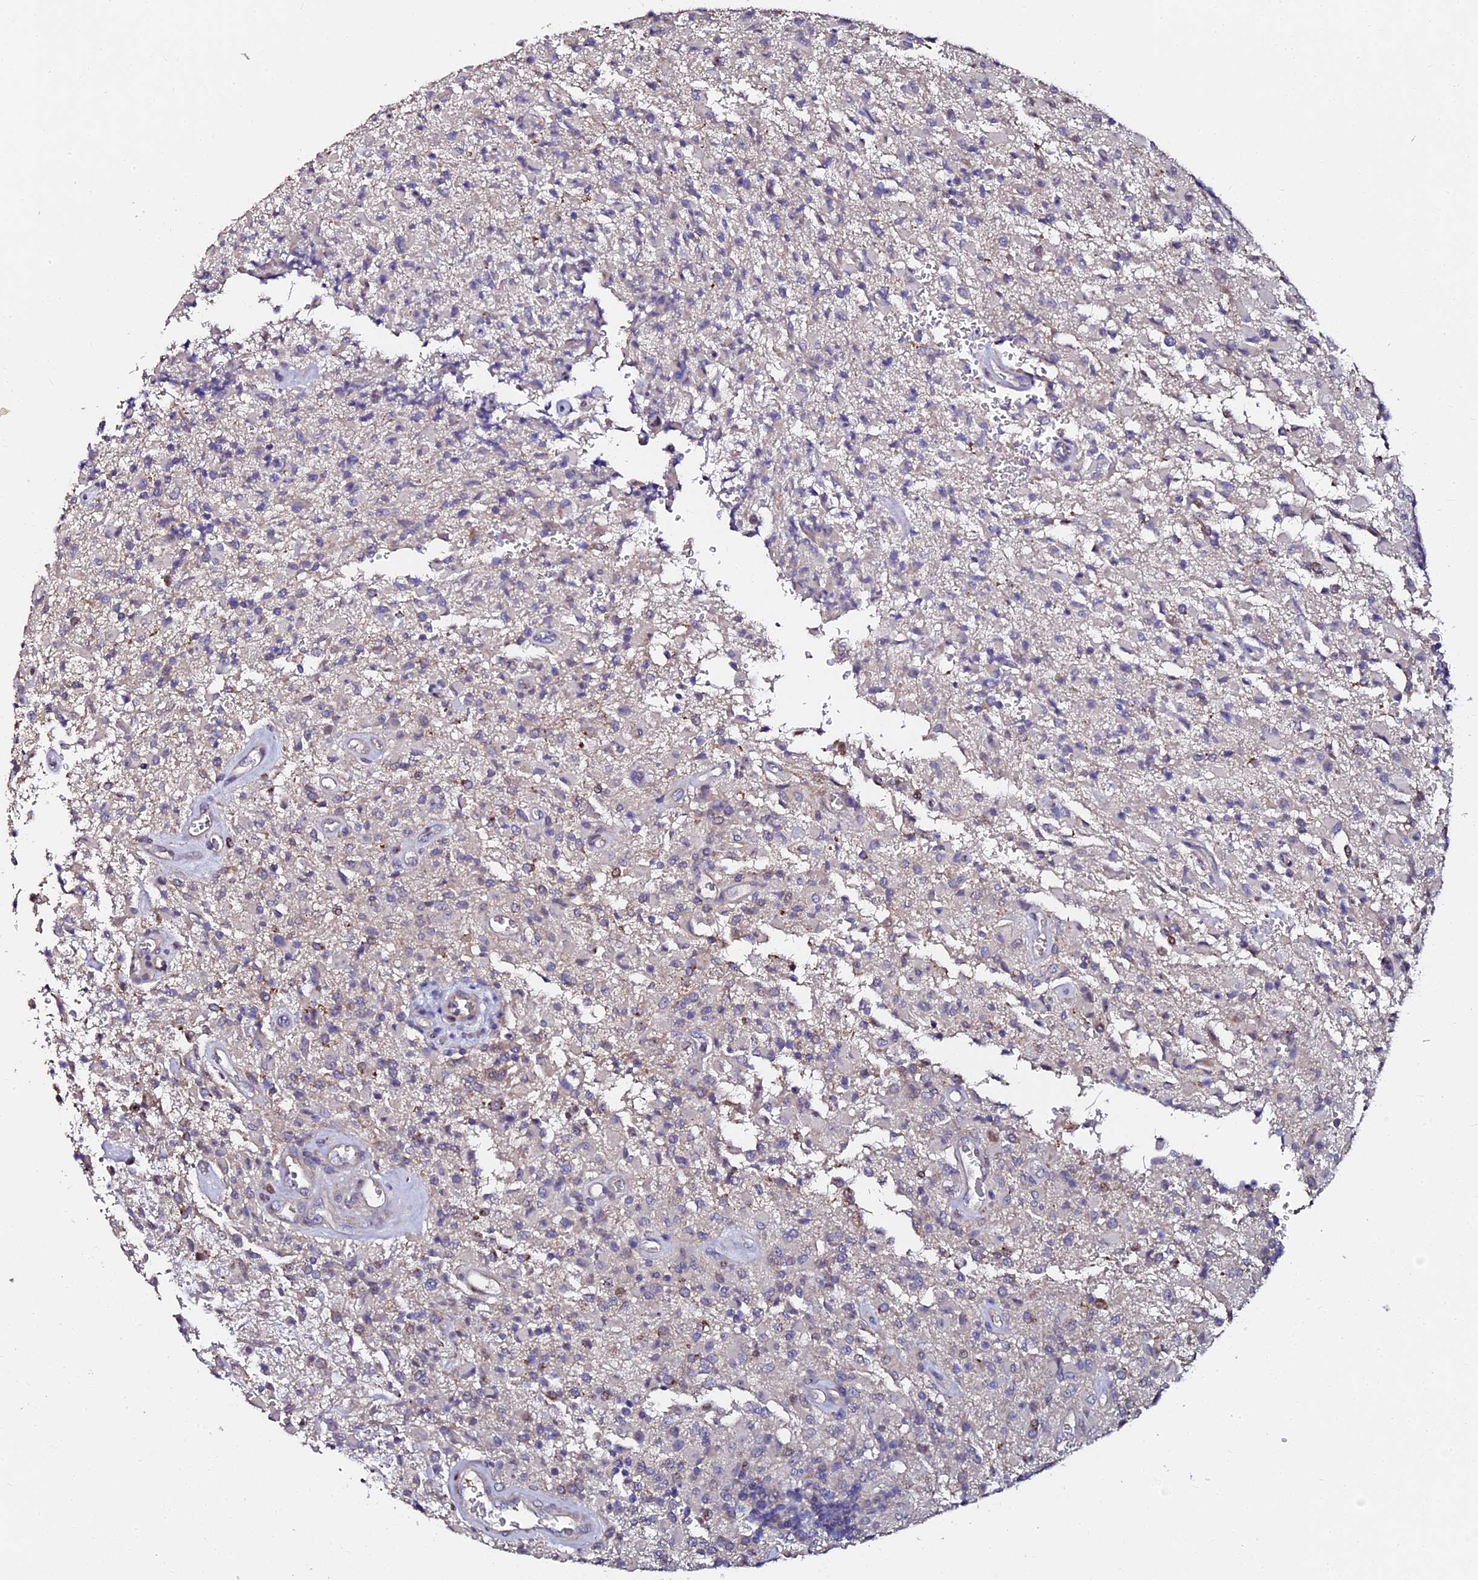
{"staining": {"intensity": "negative", "quantity": "none", "location": "none"}, "tissue": "glioma", "cell_type": "Tumor cells", "image_type": "cancer", "snomed": [{"axis": "morphology", "description": "Glioma, malignant, High grade"}, {"axis": "topography", "description": "Brain"}], "caption": "This is an immunohistochemistry micrograph of high-grade glioma (malignant). There is no positivity in tumor cells.", "gene": "GPN3", "patient": {"sex": "female", "age": 57}}